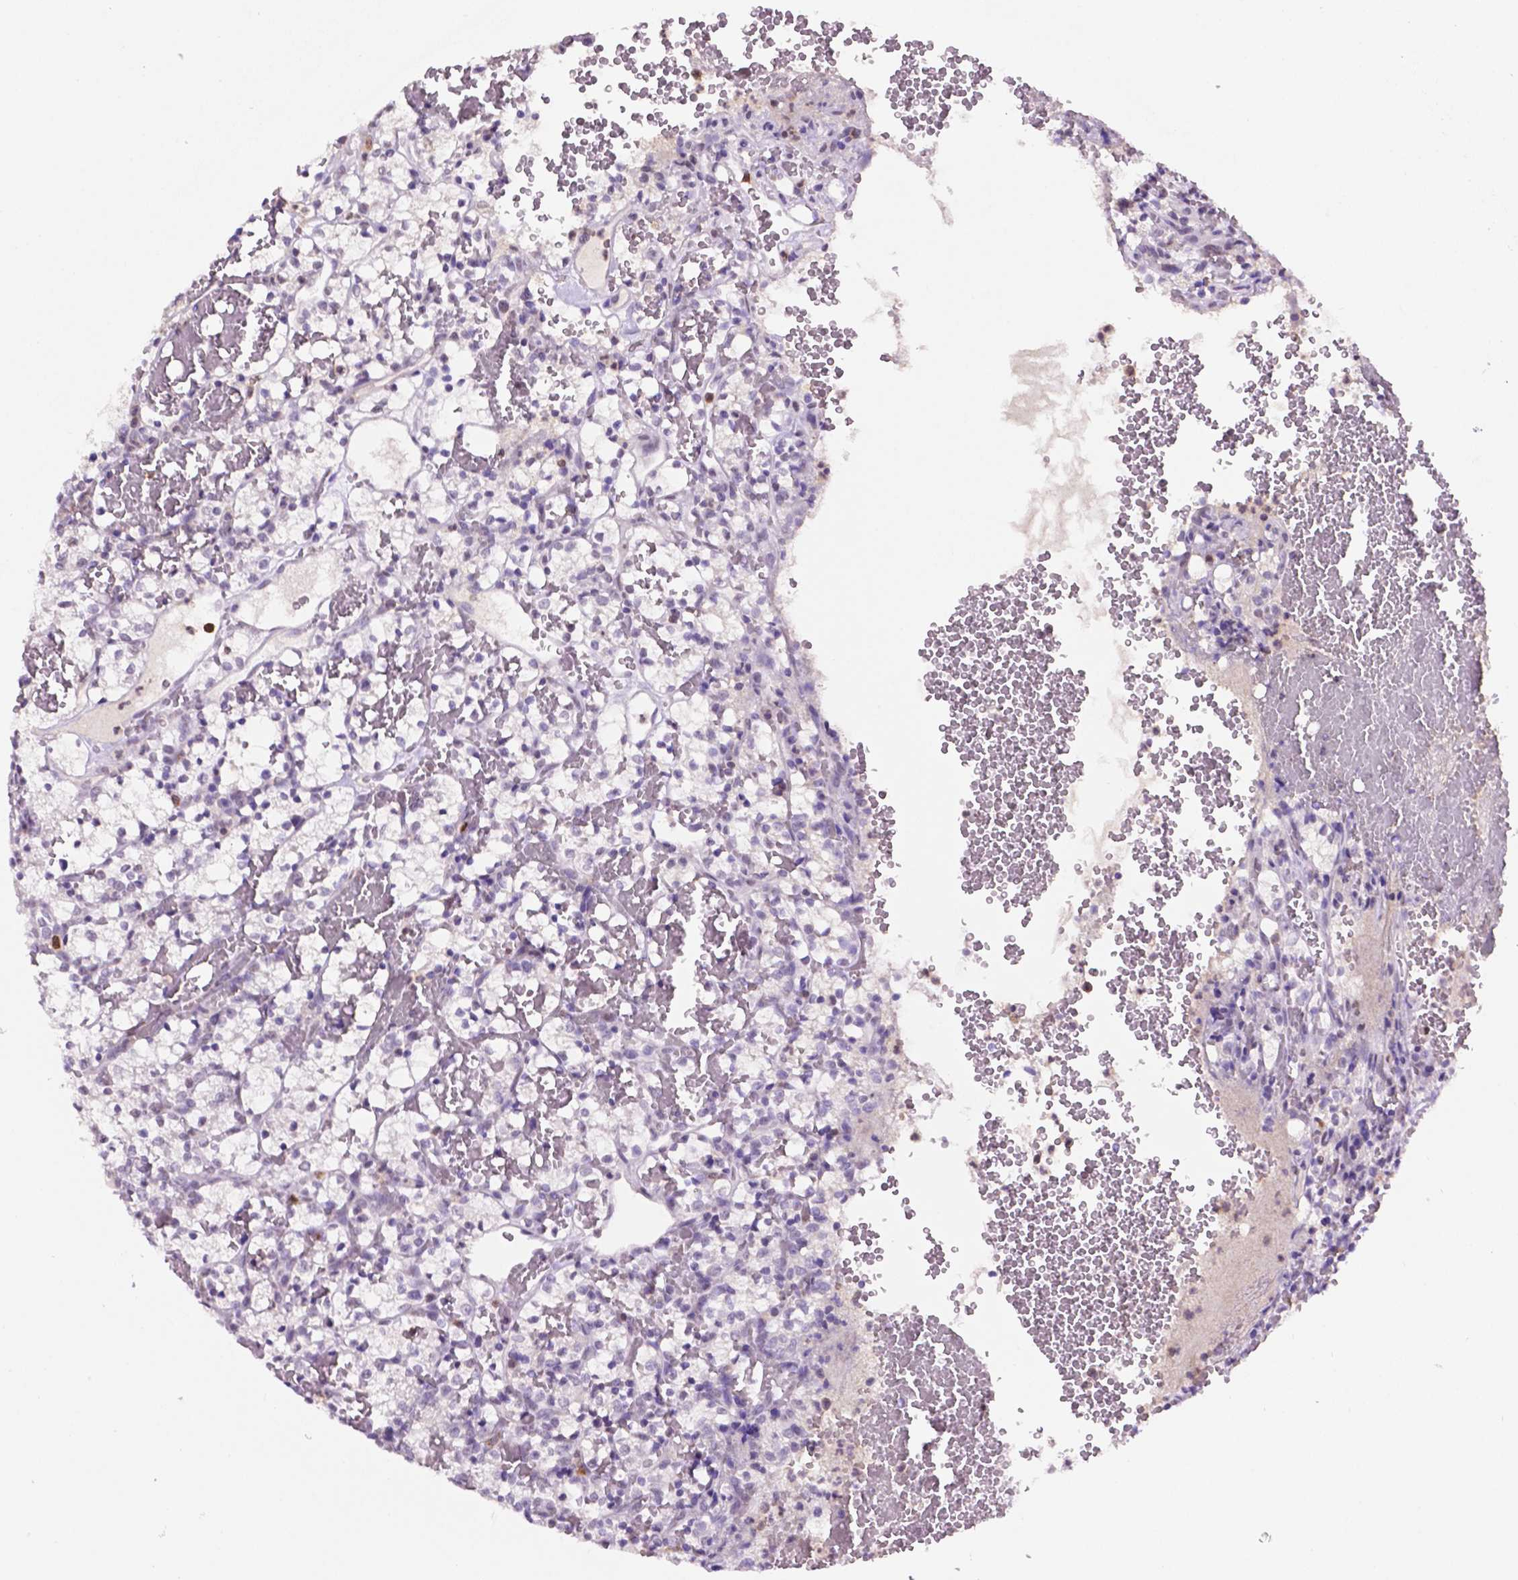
{"staining": {"intensity": "negative", "quantity": "none", "location": "none"}, "tissue": "renal cancer", "cell_type": "Tumor cells", "image_type": "cancer", "snomed": [{"axis": "morphology", "description": "Adenocarcinoma, NOS"}, {"axis": "topography", "description": "Kidney"}], "caption": "Renal adenocarcinoma was stained to show a protein in brown. There is no significant expression in tumor cells.", "gene": "PTPN6", "patient": {"sex": "female", "age": 69}}